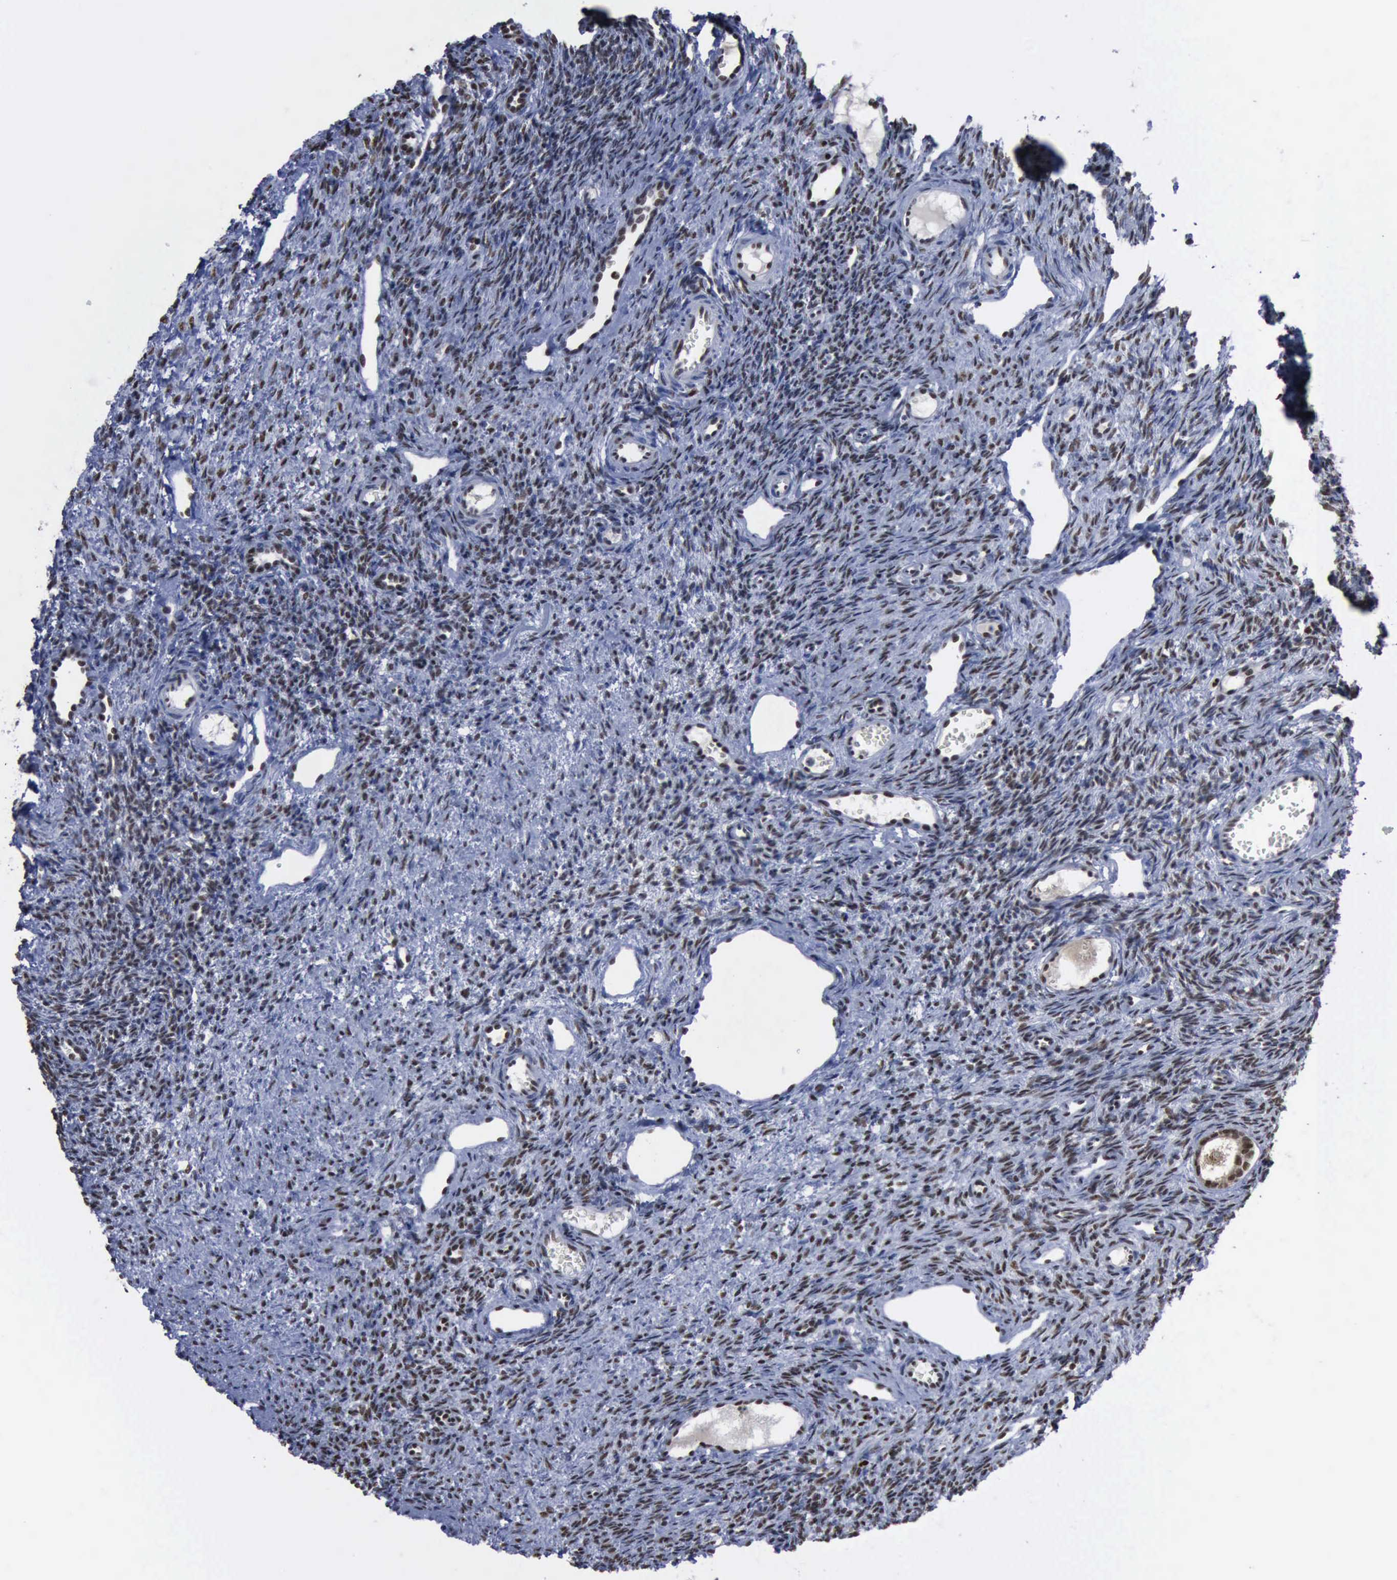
{"staining": {"intensity": "weak", "quantity": ">75%", "location": "nuclear"}, "tissue": "ovary", "cell_type": "Ovarian stroma cells", "image_type": "normal", "snomed": [{"axis": "morphology", "description": "Normal tissue, NOS"}, {"axis": "topography", "description": "Ovary"}], "caption": "Normal ovary was stained to show a protein in brown. There is low levels of weak nuclear staining in approximately >75% of ovarian stroma cells. The staining was performed using DAB to visualize the protein expression in brown, while the nuclei were stained in blue with hematoxylin (Magnification: 20x).", "gene": "PCNA", "patient": {"sex": "female", "age": 33}}